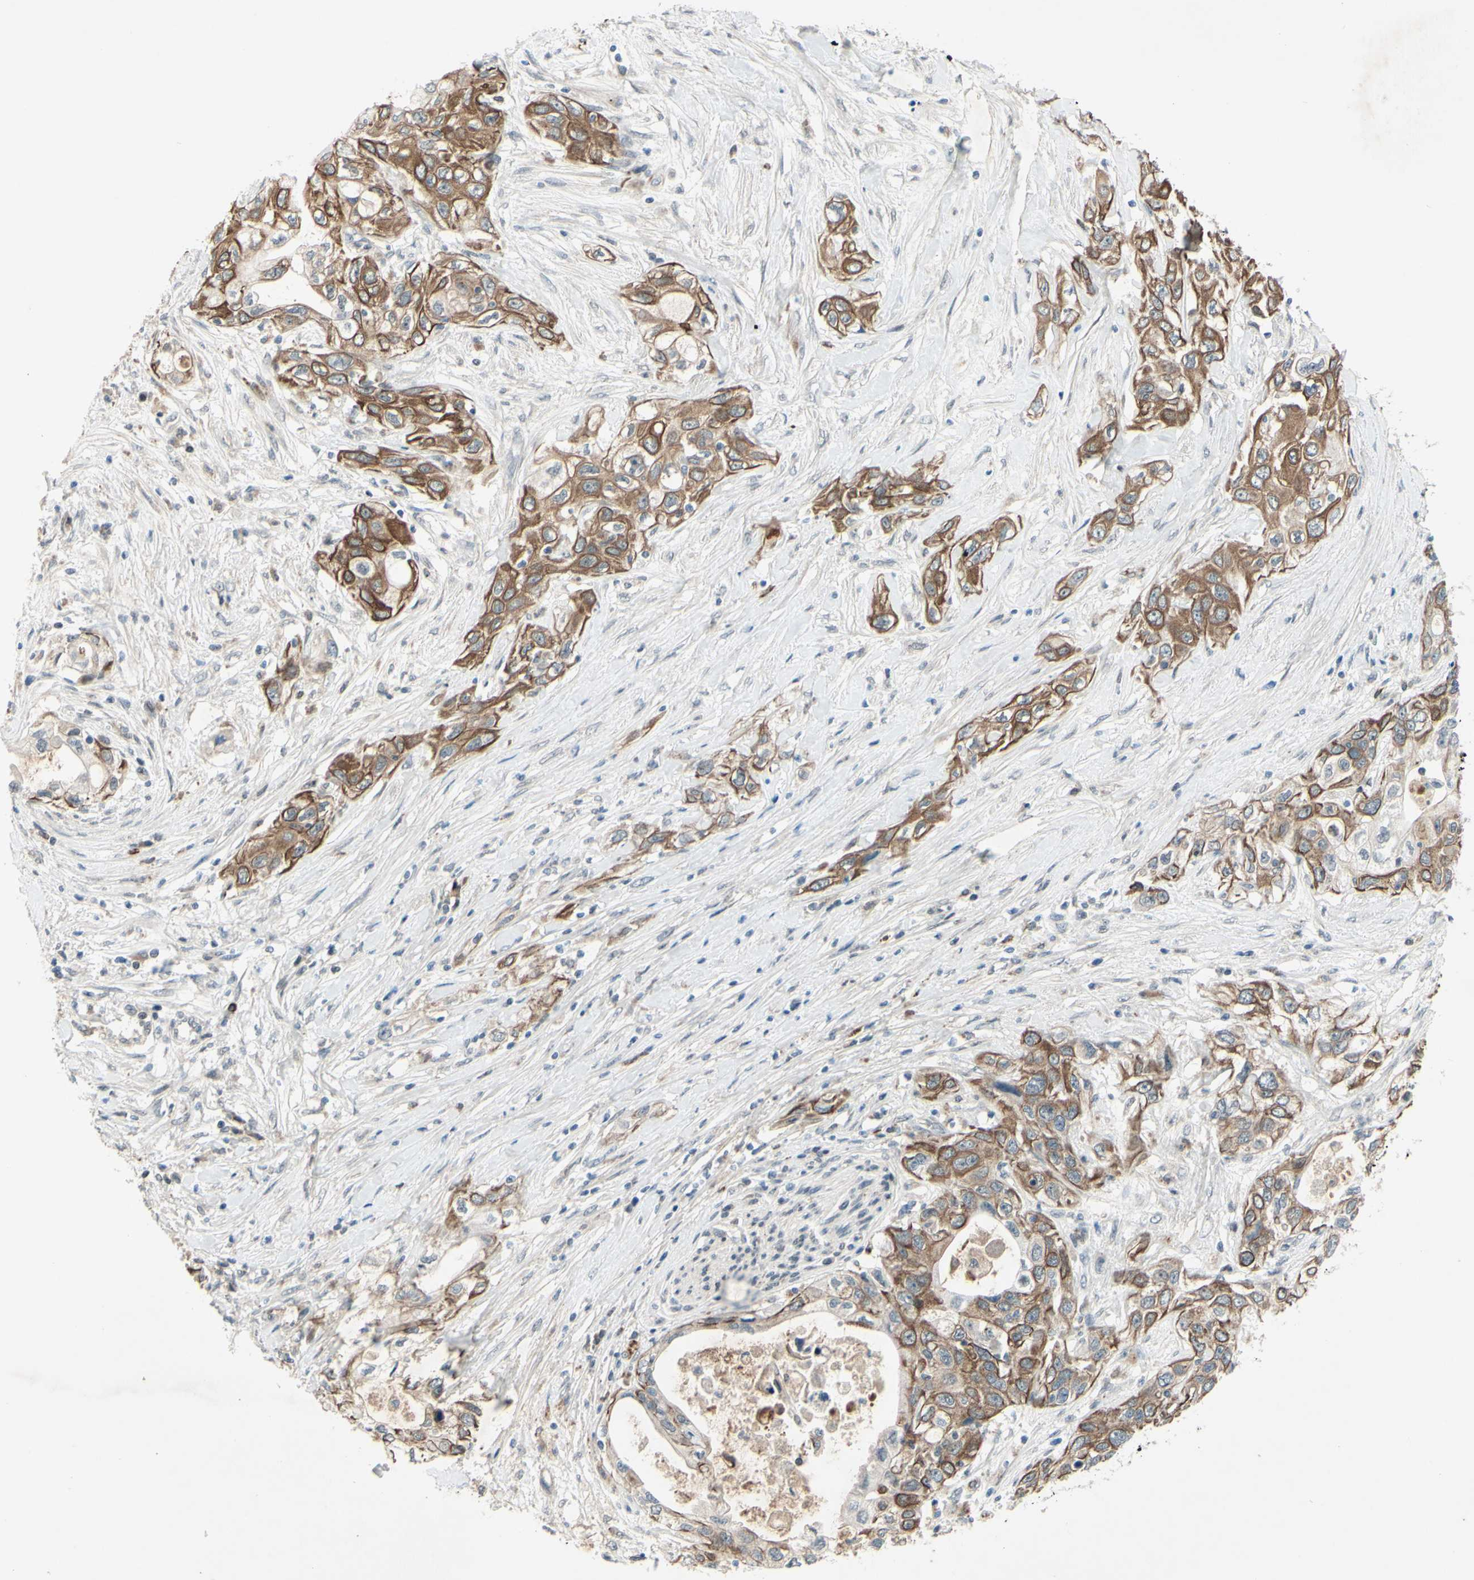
{"staining": {"intensity": "moderate", "quantity": ">75%", "location": "cytoplasmic/membranous"}, "tissue": "pancreatic cancer", "cell_type": "Tumor cells", "image_type": "cancer", "snomed": [{"axis": "morphology", "description": "Adenocarcinoma, NOS"}, {"axis": "topography", "description": "Pancreas"}], "caption": "This image shows pancreatic adenocarcinoma stained with IHC to label a protein in brown. The cytoplasmic/membranous of tumor cells show moderate positivity for the protein. Nuclei are counter-stained blue.", "gene": "FGFR2", "patient": {"sex": "female", "age": 70}}